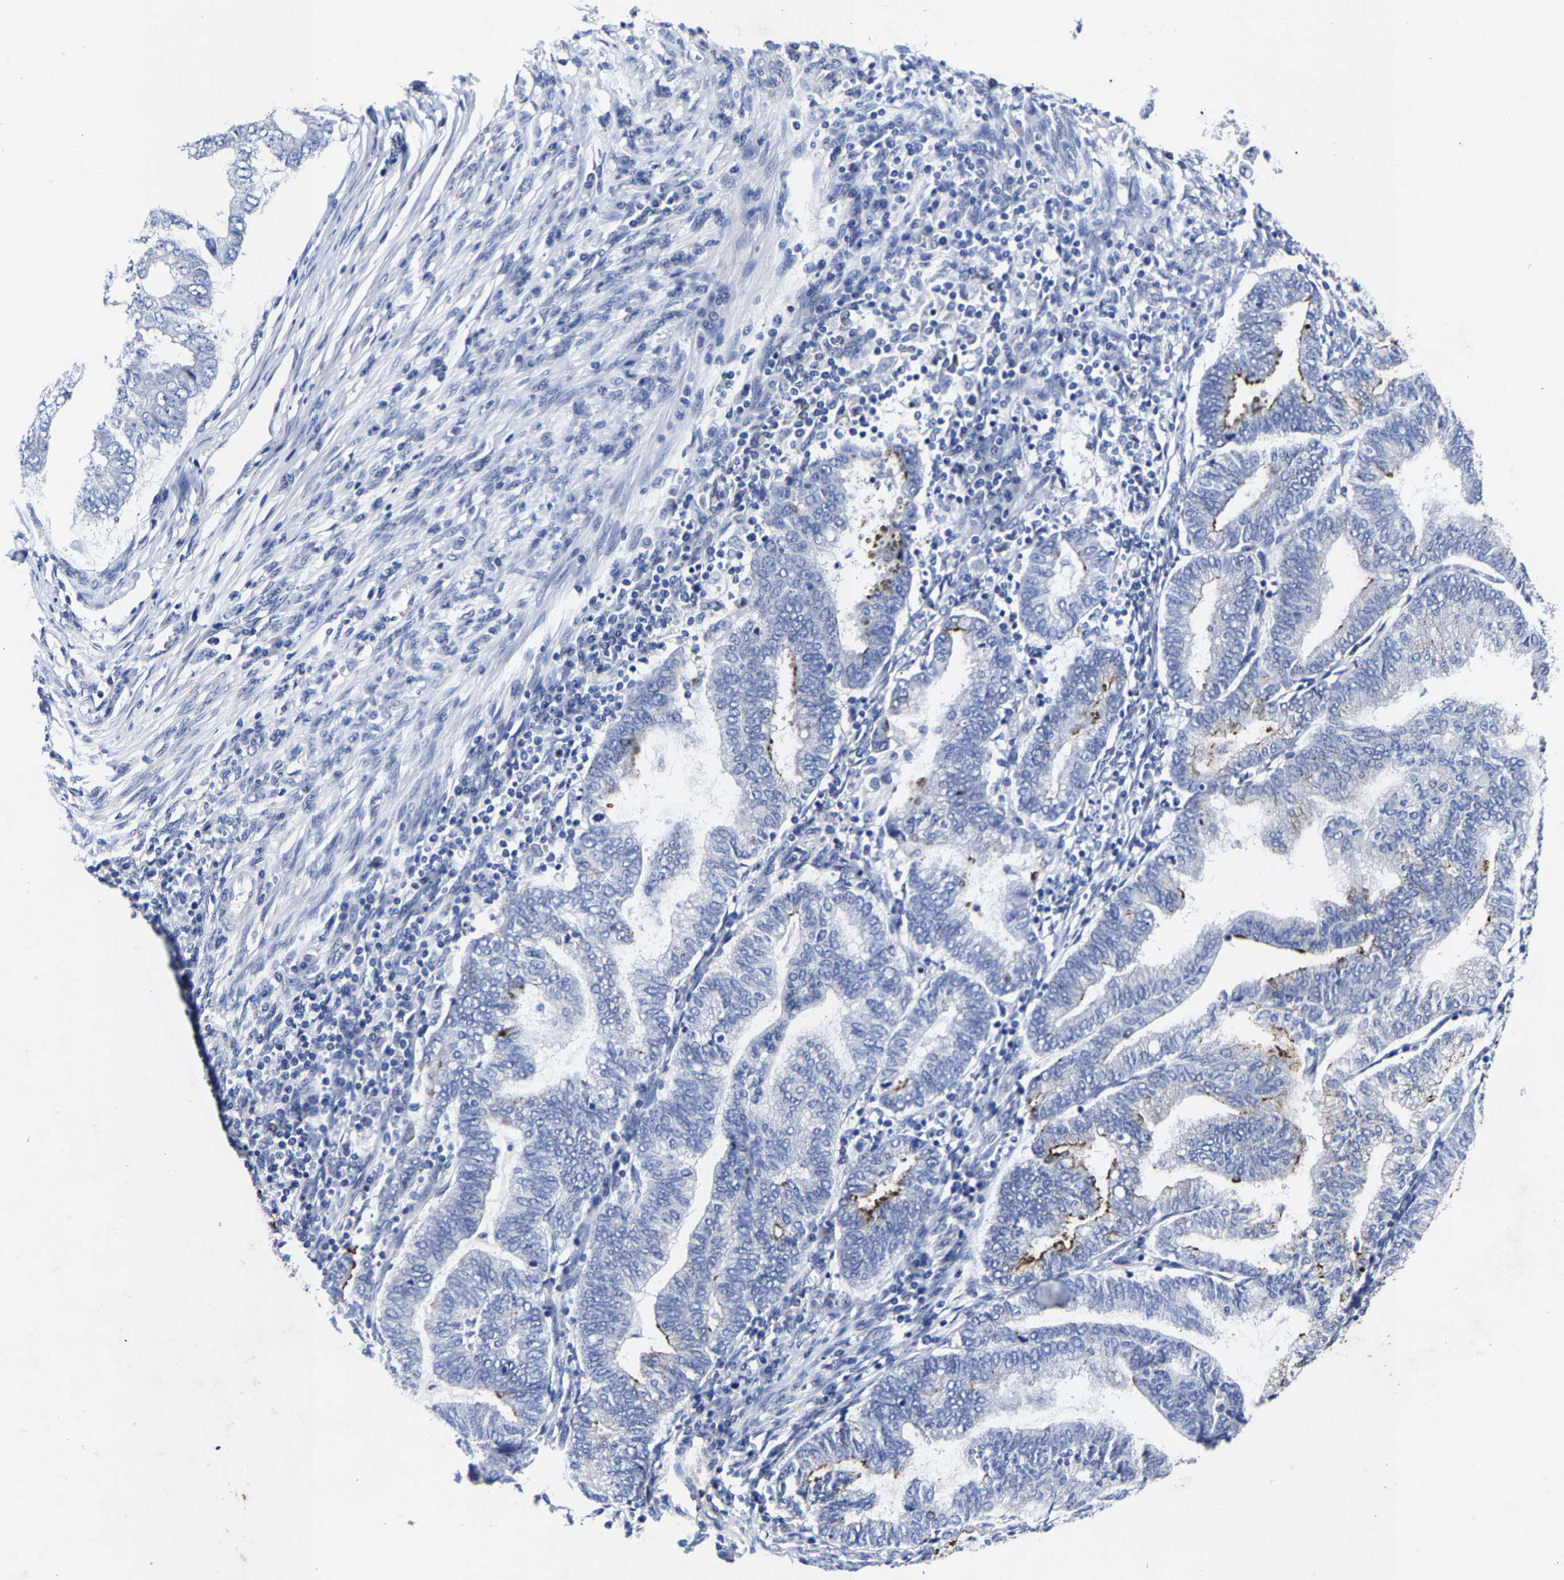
{"staining": {"intensity": "negative", "quantity": "none", "location": "none"}, "tissue": "endometrial cancer", "cell_type": "Tumor cells", "image_type": "cancer", "snomed": [{"axis": "morphology", "description": "Polyp, NOS"}, {"axis": "morphology", "description": "Adenocarcinoma, NOS"}, {"axis": "morphology", "description": "Adenoma, NOS"}, {"axis": "topography", "description": "Endometrium"}], "caption": "An IHC micrograph of endometrial adenoma is shown. There is no staining in tumor cells of endometrial adenoma. (DAB IHC visualized using brightfield microscopy, high magnification).", "gene": "AASS", "patient": {"sex": "female", "age": 79}}